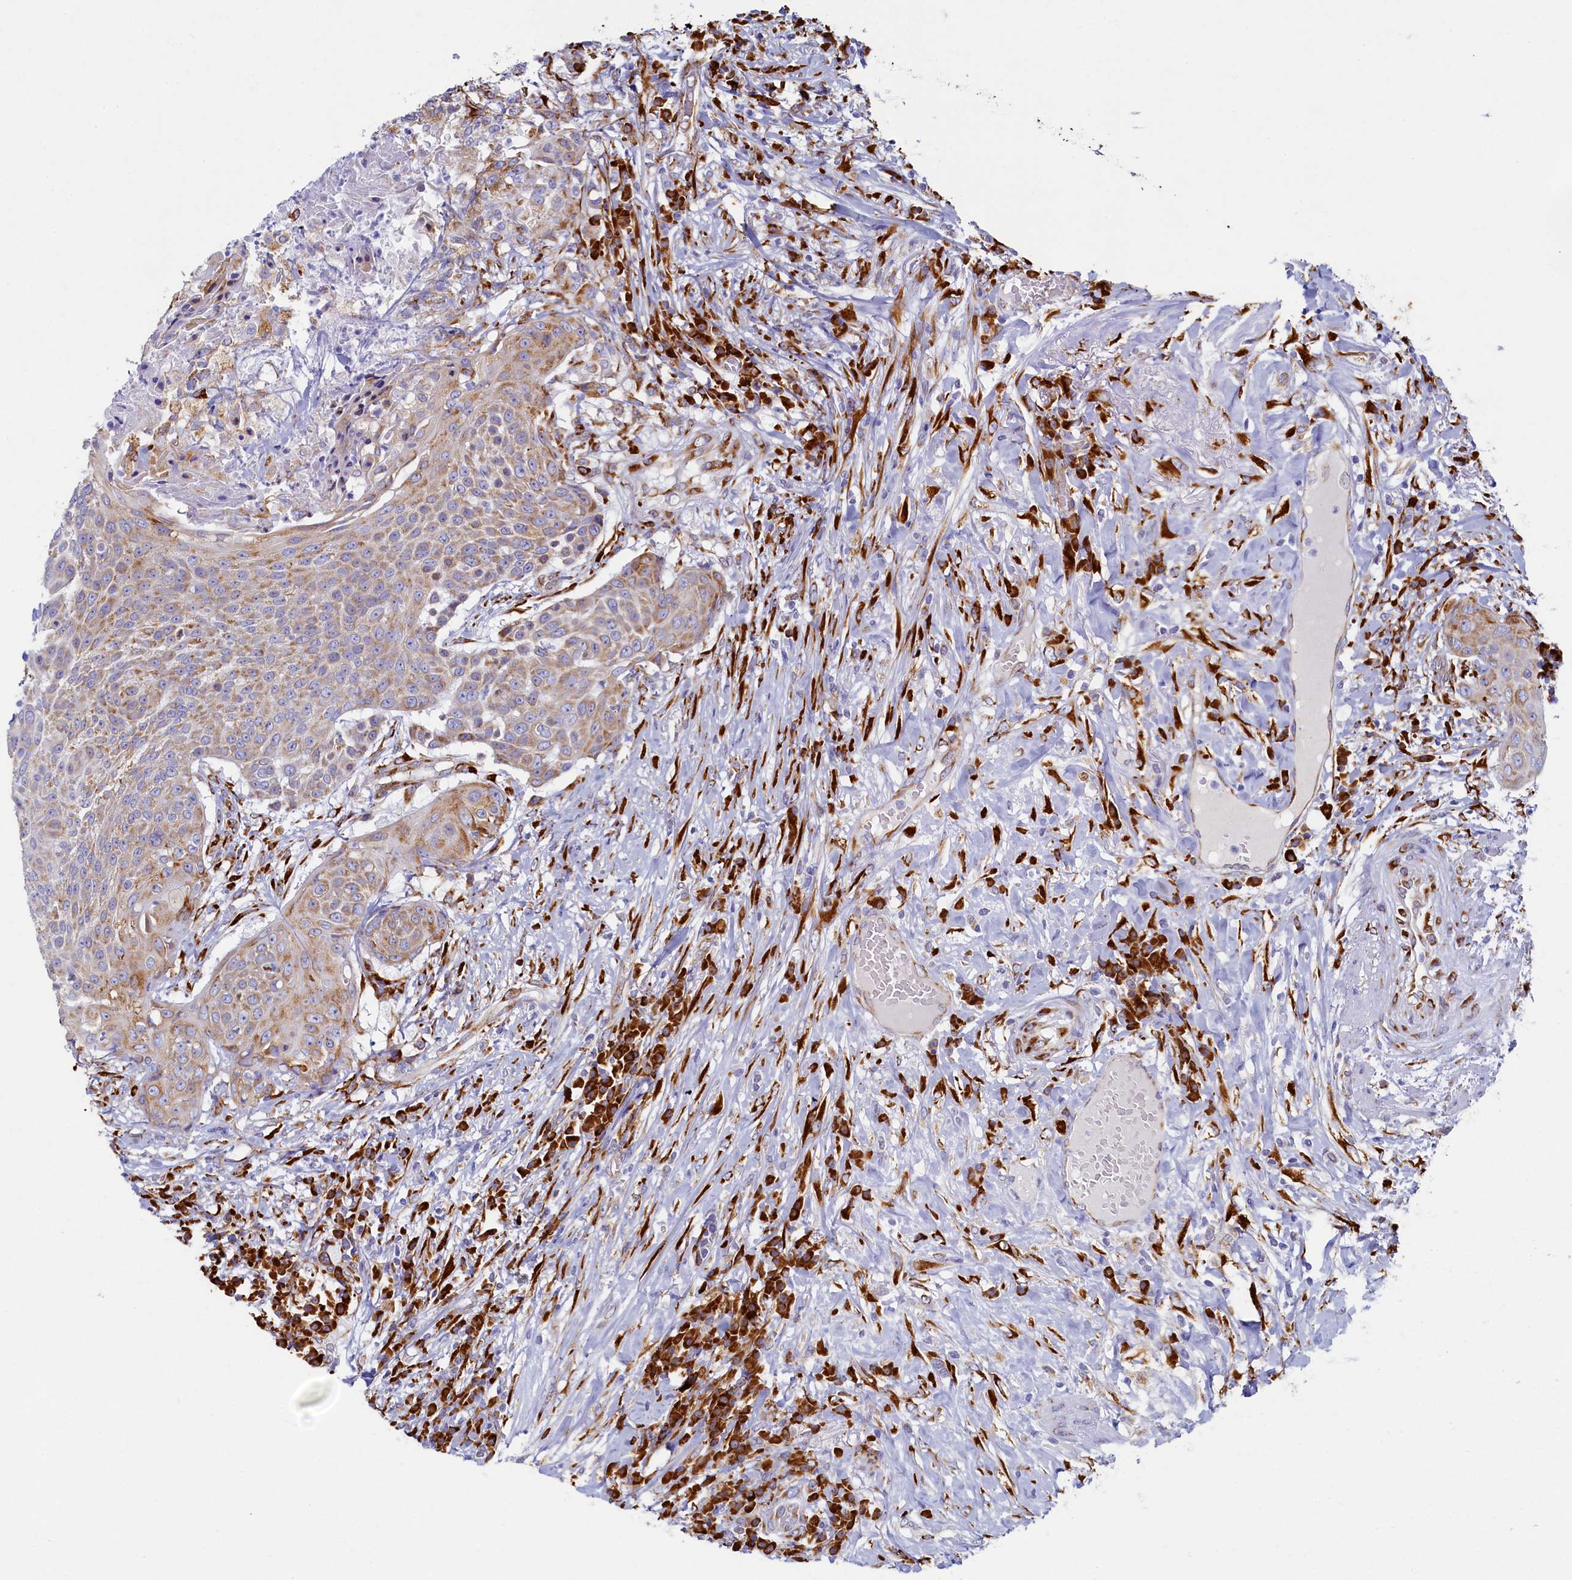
{"staining": {"intensity": "moderate", "quantity": ">75%", "location": "cytoplasmic/membranous"}, "tissue": "urothelial cancer", "cell_type": "Tumor cells", "image_type": "cancer", "snomed": [{"axis": "morphology", "description": "Urothelial carcinoma, High grade"}, {"axis": "topography", "description": "Urinary bladder"}], "caption": "Approximately >75% of tumor cells in urothelial cancer exhibit moderate cytoplasmic/membranous protein expression as visualized by brown immunohistochemical staining.", "gene": "TMEM18", "patient": {"sex": "female", "age": 63}}